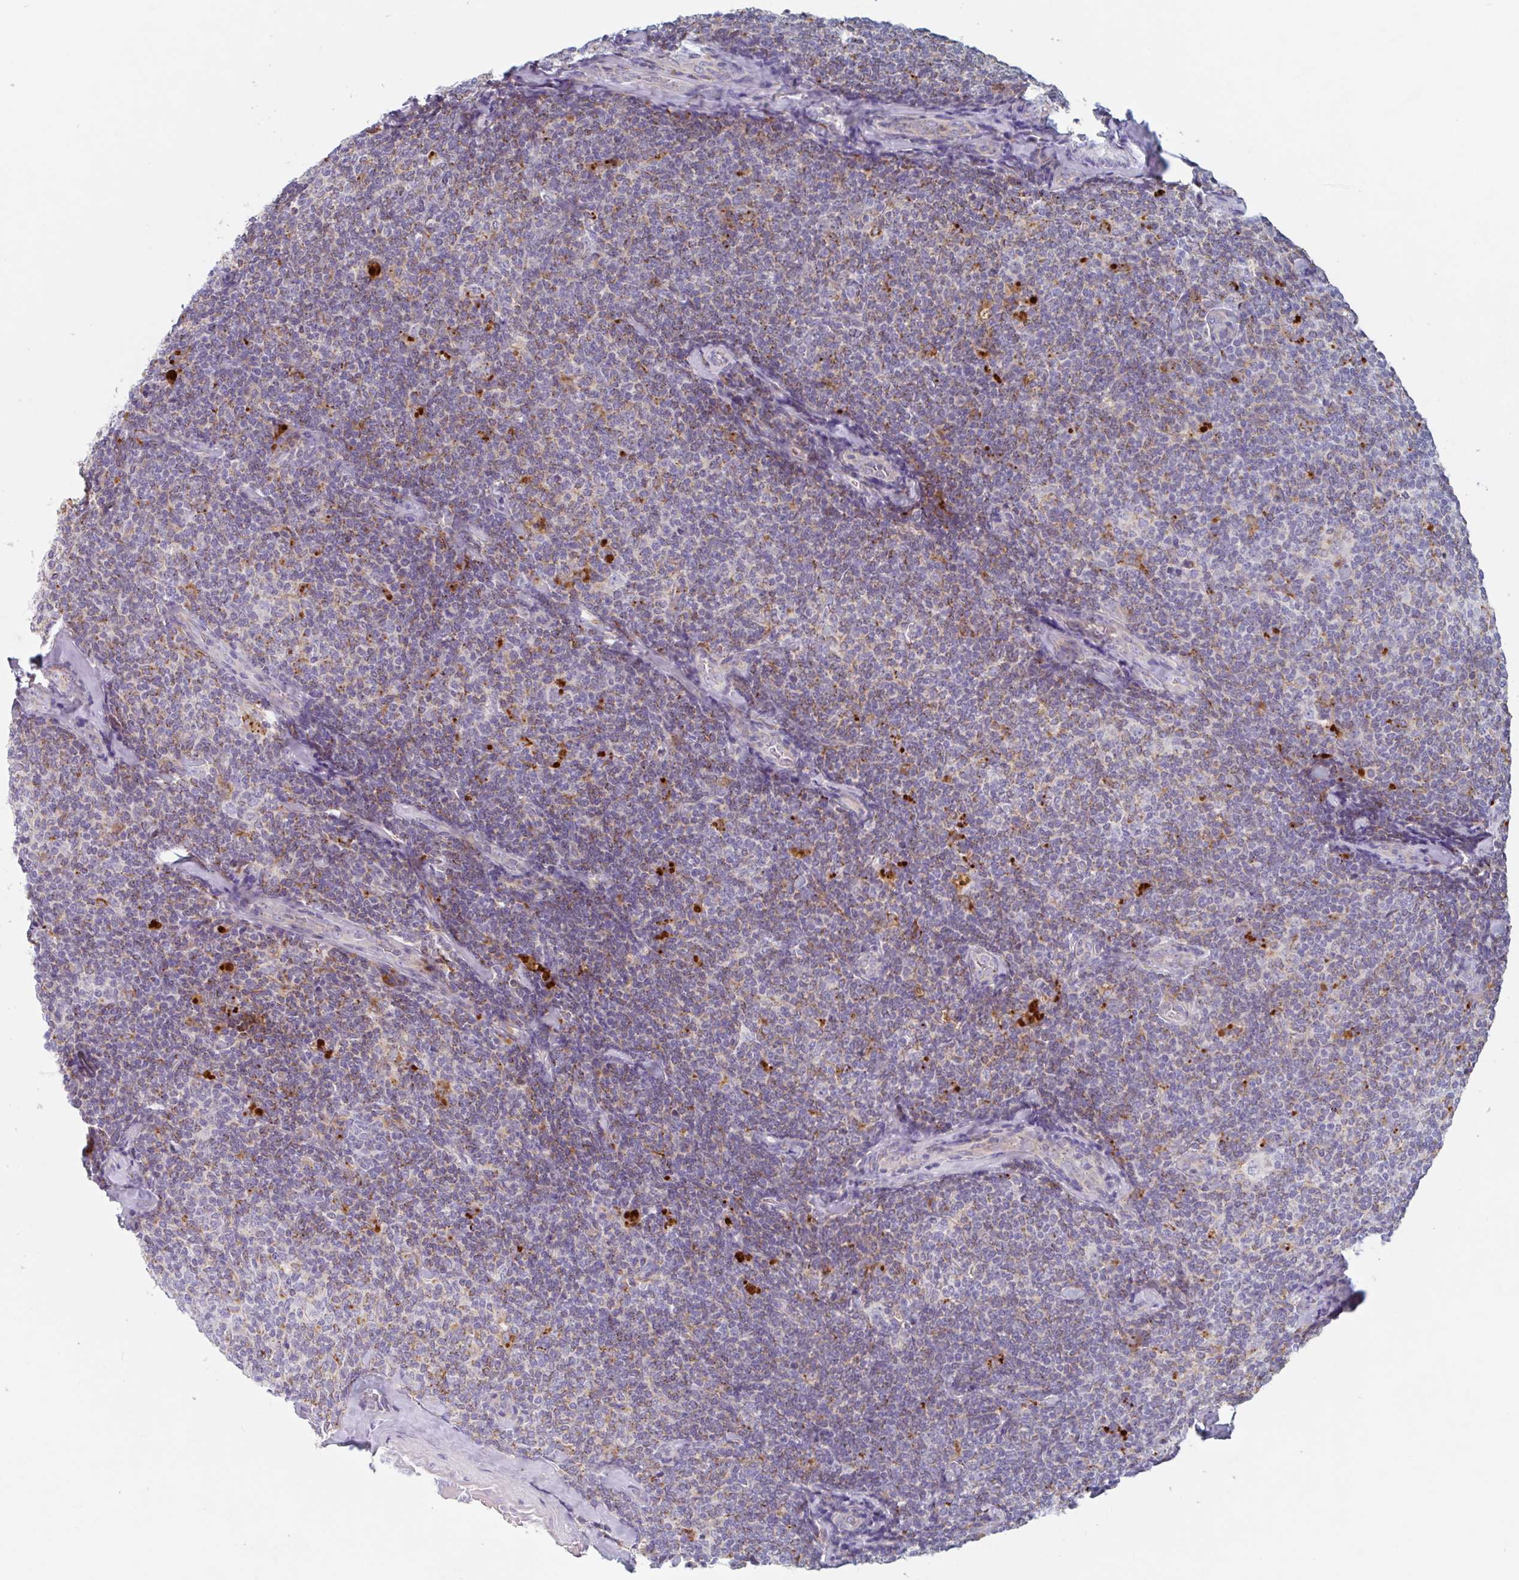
{"staining": {"intensity": "weak", "quantity": "<25%", "location": "cytoplasmic/membranous"}, "tissue": "lymphoma", "cell_type": "Tumor cells", "image_type": "cancer", "snomed": [{"axis": "morphology", "description": "Malignant lymphoma, non-Hodgkin's type, Low grade"}, {"axis": "topography", "description": "Lymph node"}], "caption": "Lymphoma was stained to show a protein in brown. There is no significant staining in tumor cells. (Stains: DAB IHC with hematoxylin counter stain, Microscopy: brightfield microscopy at high magnification).", "gene": "MANBA", "patient": {"sex": "female", "age": 56}}